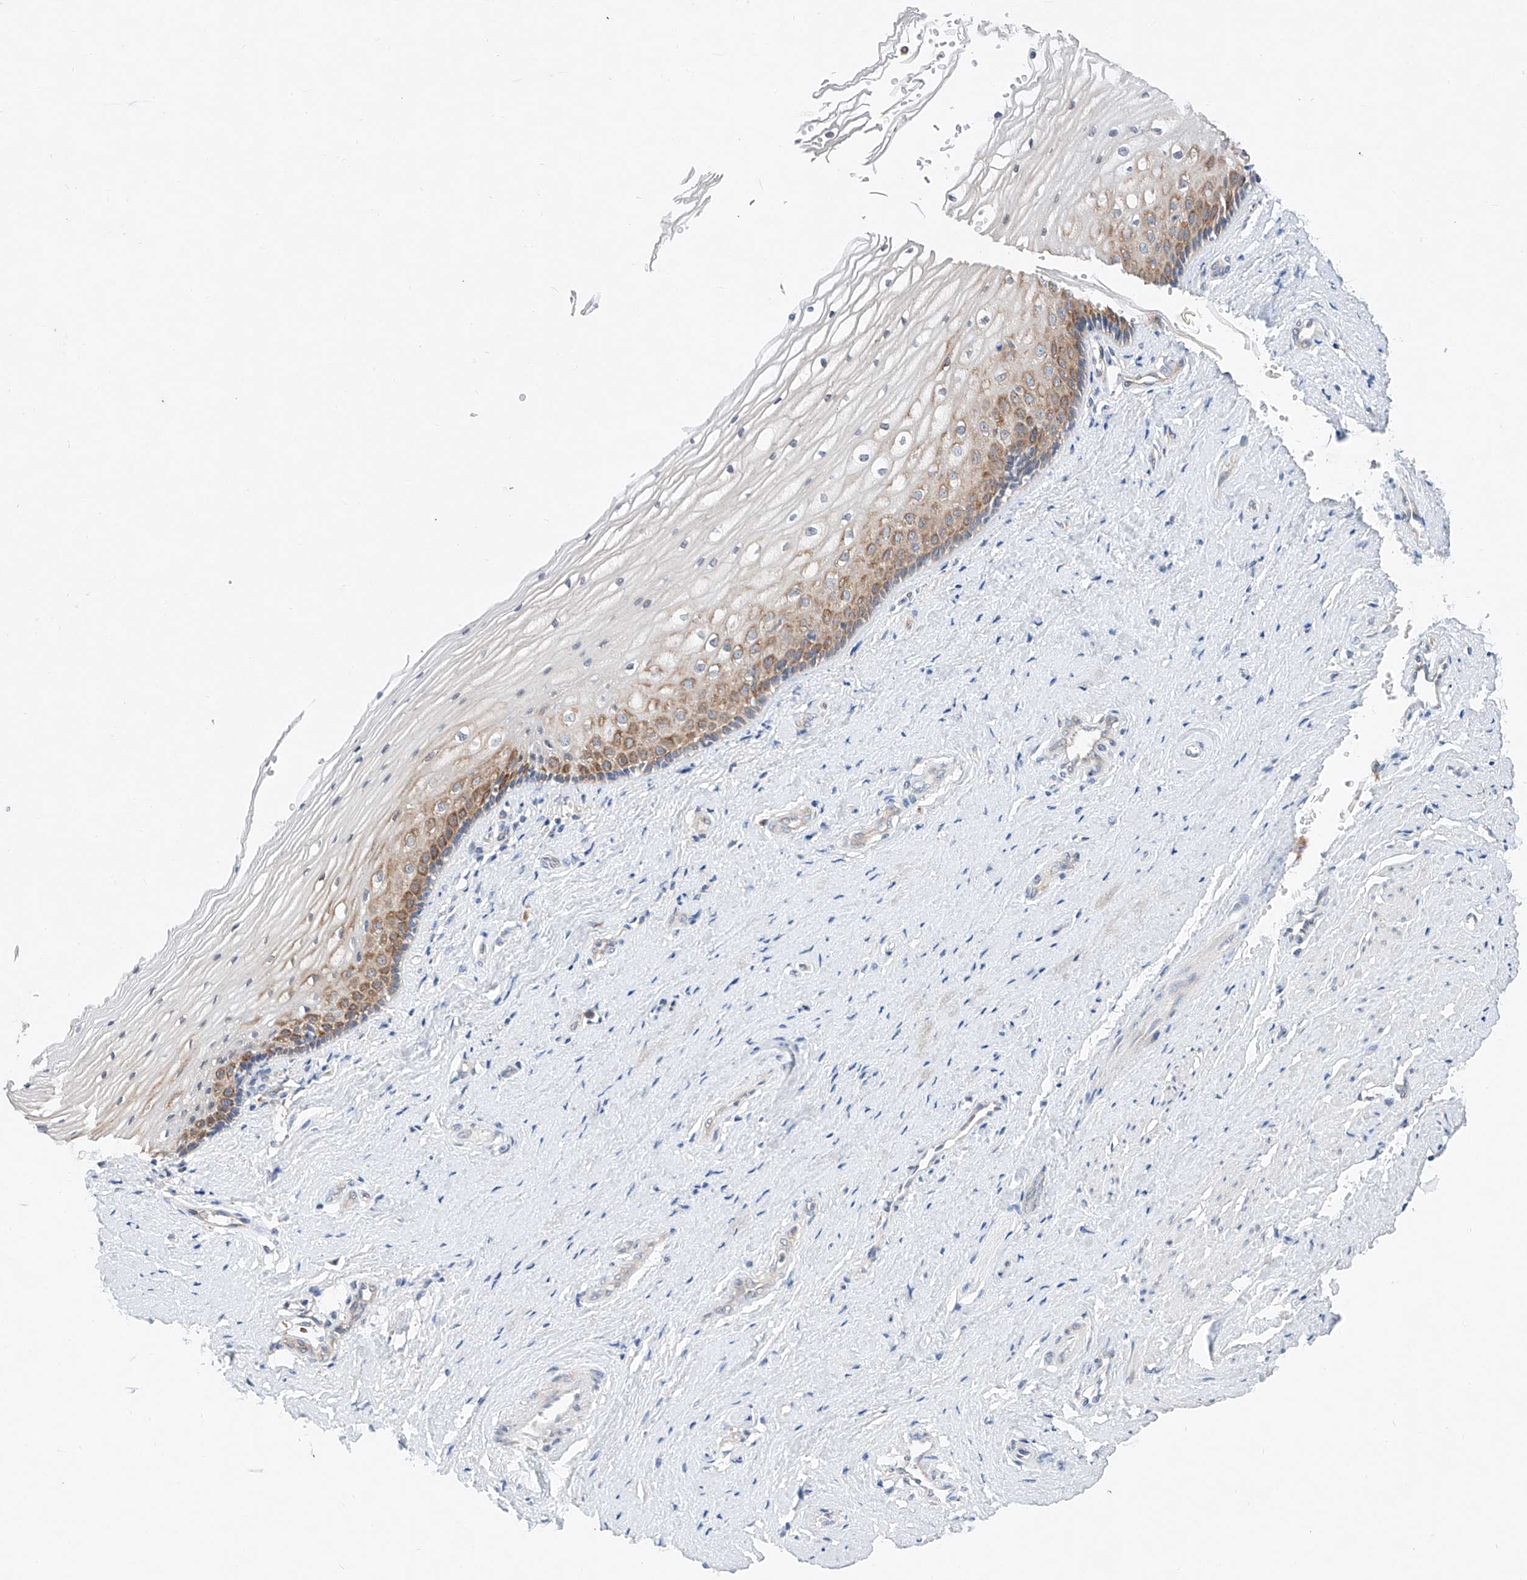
{"staining": {"intensity": "moderate", "quantity": "25%-75%", "location": "cytoplasmic/membranous"}, "tissue": "vagina", "cell_type": "Squamous epithelial cells", "image_type": "normal", "snomed": [{"axis": "morphology", "description": "Normal tissue, NOS"}, {"axis": "topography", "description": "Vagina"}], "caption": "The micrograph shows immunohistochemical staining of benign vagina. There is moderate cytoplasmic/membranous positivity is seen in about 25%-75% of squamous epithelial cells.", "gene": "FASTK", "patient": {"sex": "female", "age": 46}}